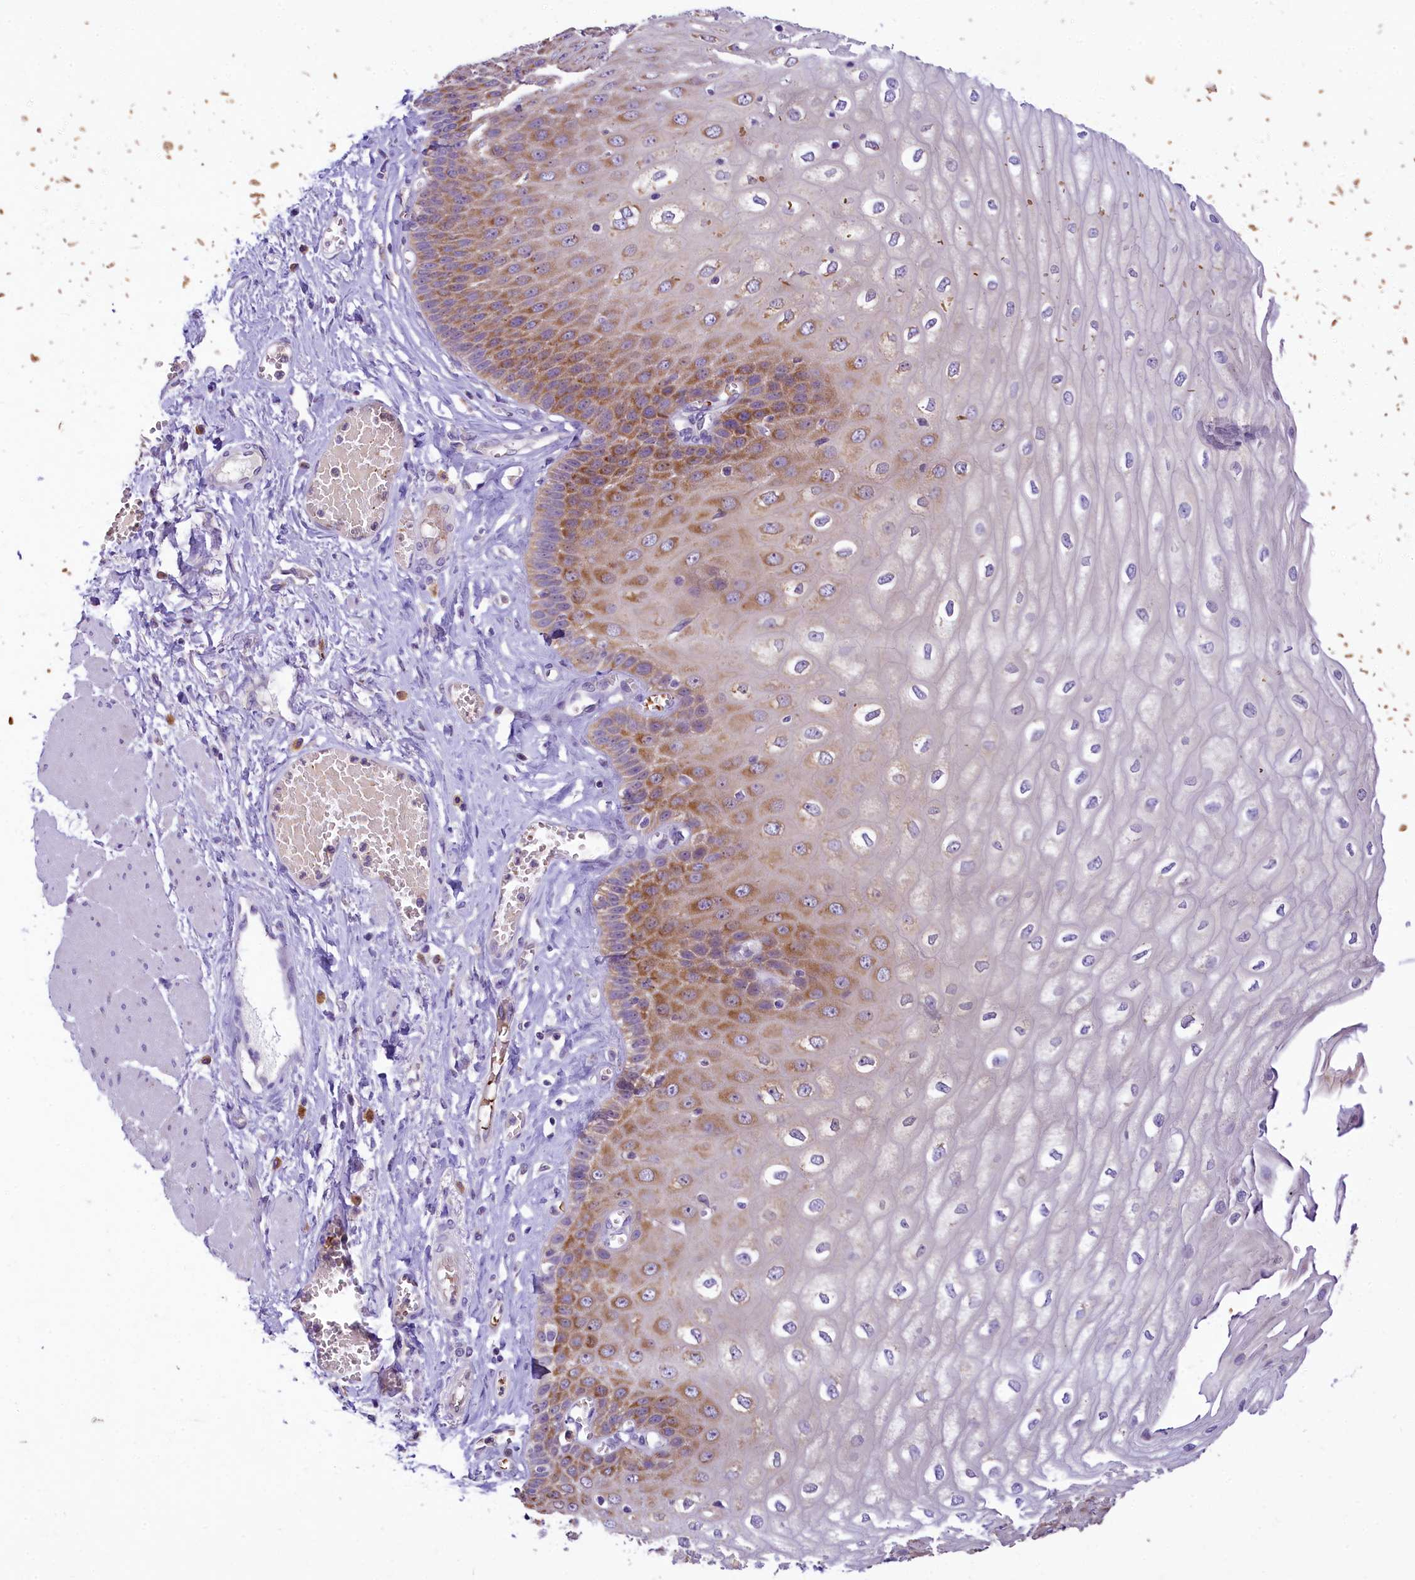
{"staining": {"intensity": "strong", "quantity": "25%-75%", "location": "cytoplasmic/membranous"}, "tissue": "esophagus", "cell_type": "Squamous epithelial cells", "image_type": "normal", "snomed": [{"axis": "morphology", "description": "Normal tissue, NOS"}, {"axis": "topography", "description": "Esophagus"}], "caption": "A high-resolution image shows IHC staining of normal esophagus, which exhibits strong cytoplasmic/membranous staining in about 25%-75% of squamous epithelial cells.", "gene": "LARP4", "patient": {"sex": "male", "age": 60}}